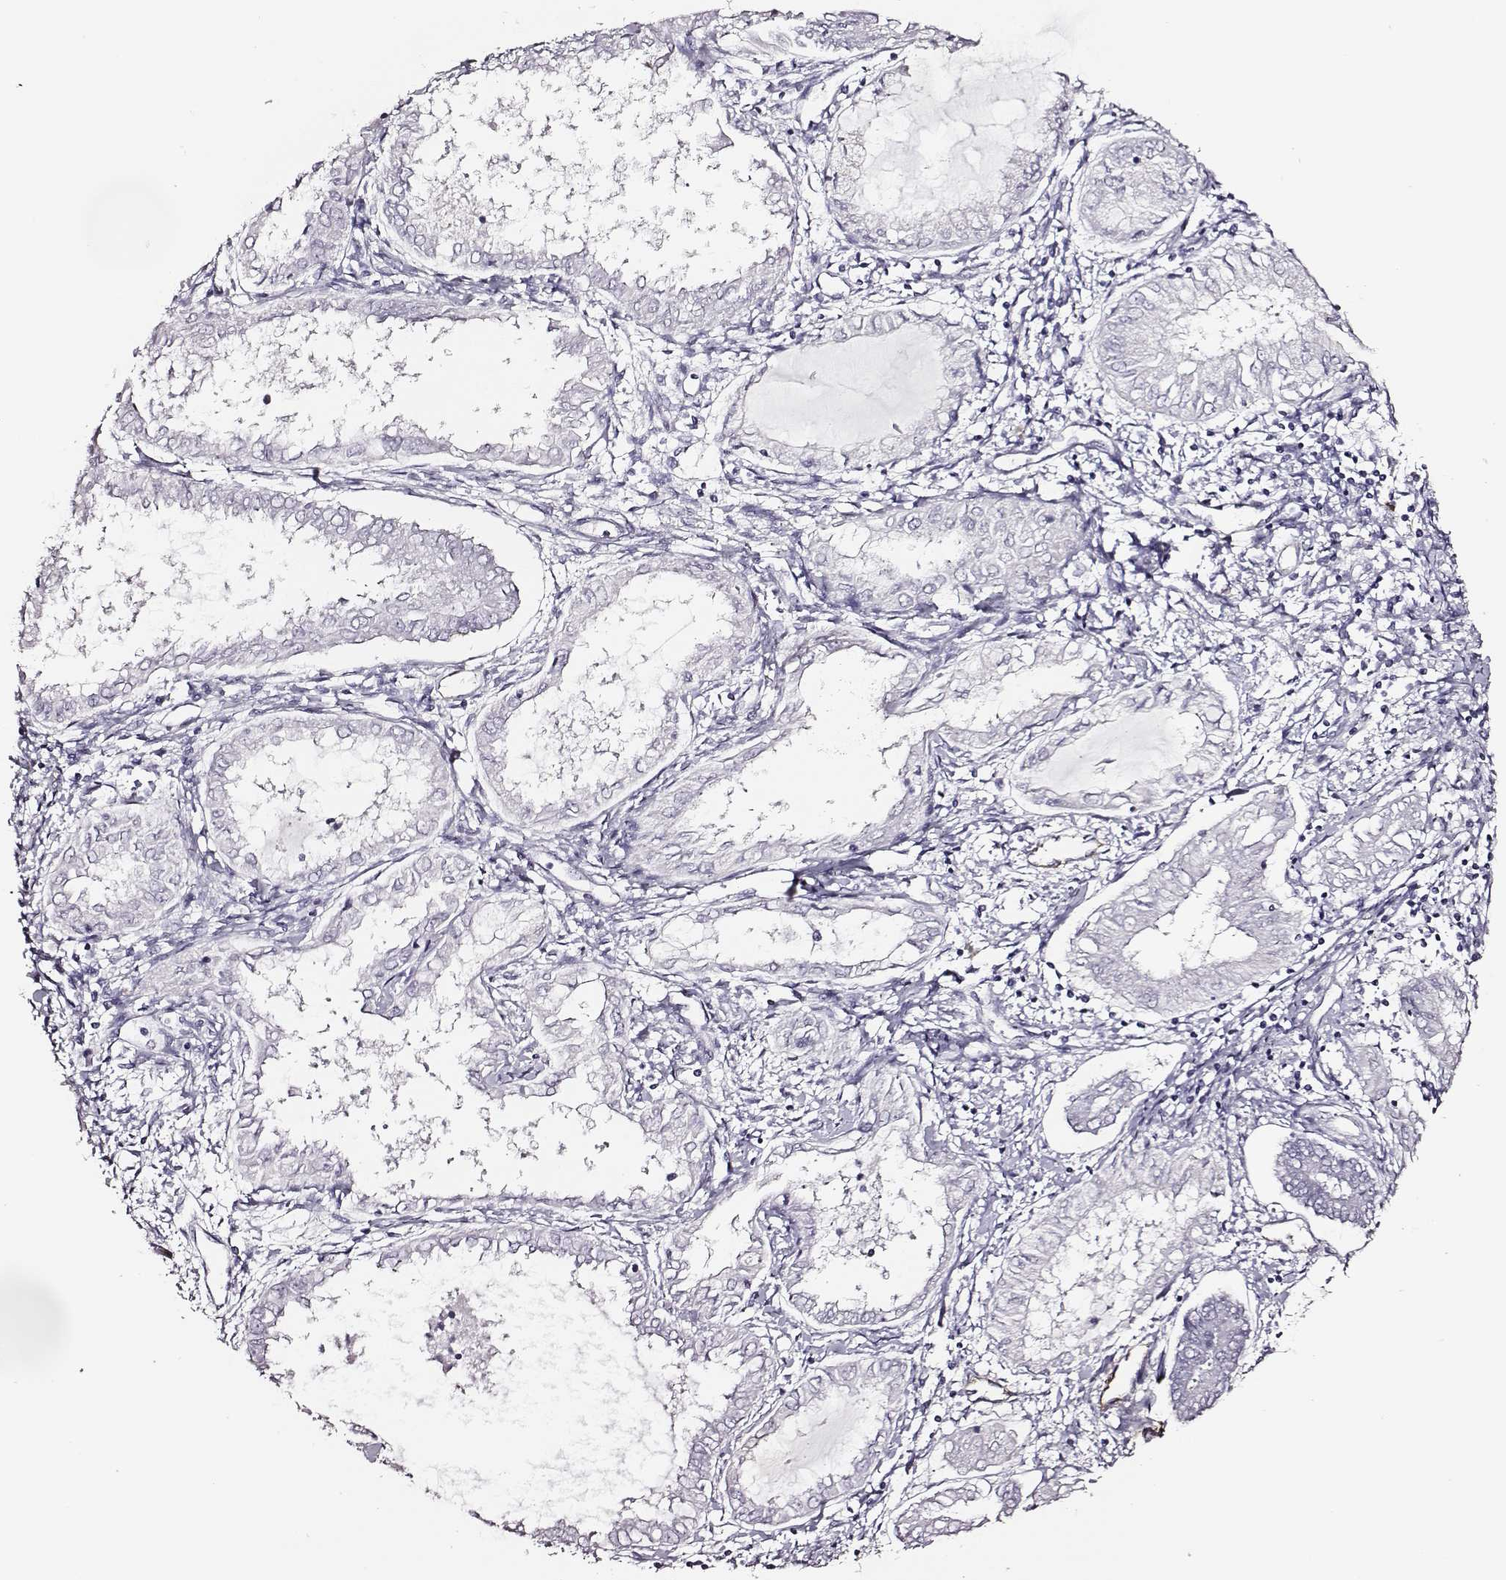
{"staining": {"intensity": "negative", "quantity": "none", "location": "none"}, "tissue": "endometrial cancer", "cell_type": "Tumor cells", "image_type": "cancer", "snomed": [{"axis": "morphology", "description": "Adenocarcinoma, NOS"}, {"axis": "topography", "description": "Endometrium"}], "caption": "This photomicrograph is of endometrial cancer (adenocarcinoma) stained with IHC to label a protein in brown with the nuclei are counter-stained blue. There is no staining in tumor cells. (DAB (3,3'-diaminobenzidine) immunohistochemistry visualized using brightfield microscopy, high magnification).", "gene": "DPEP1", "patient": {"sex": "female", "age": 68}}